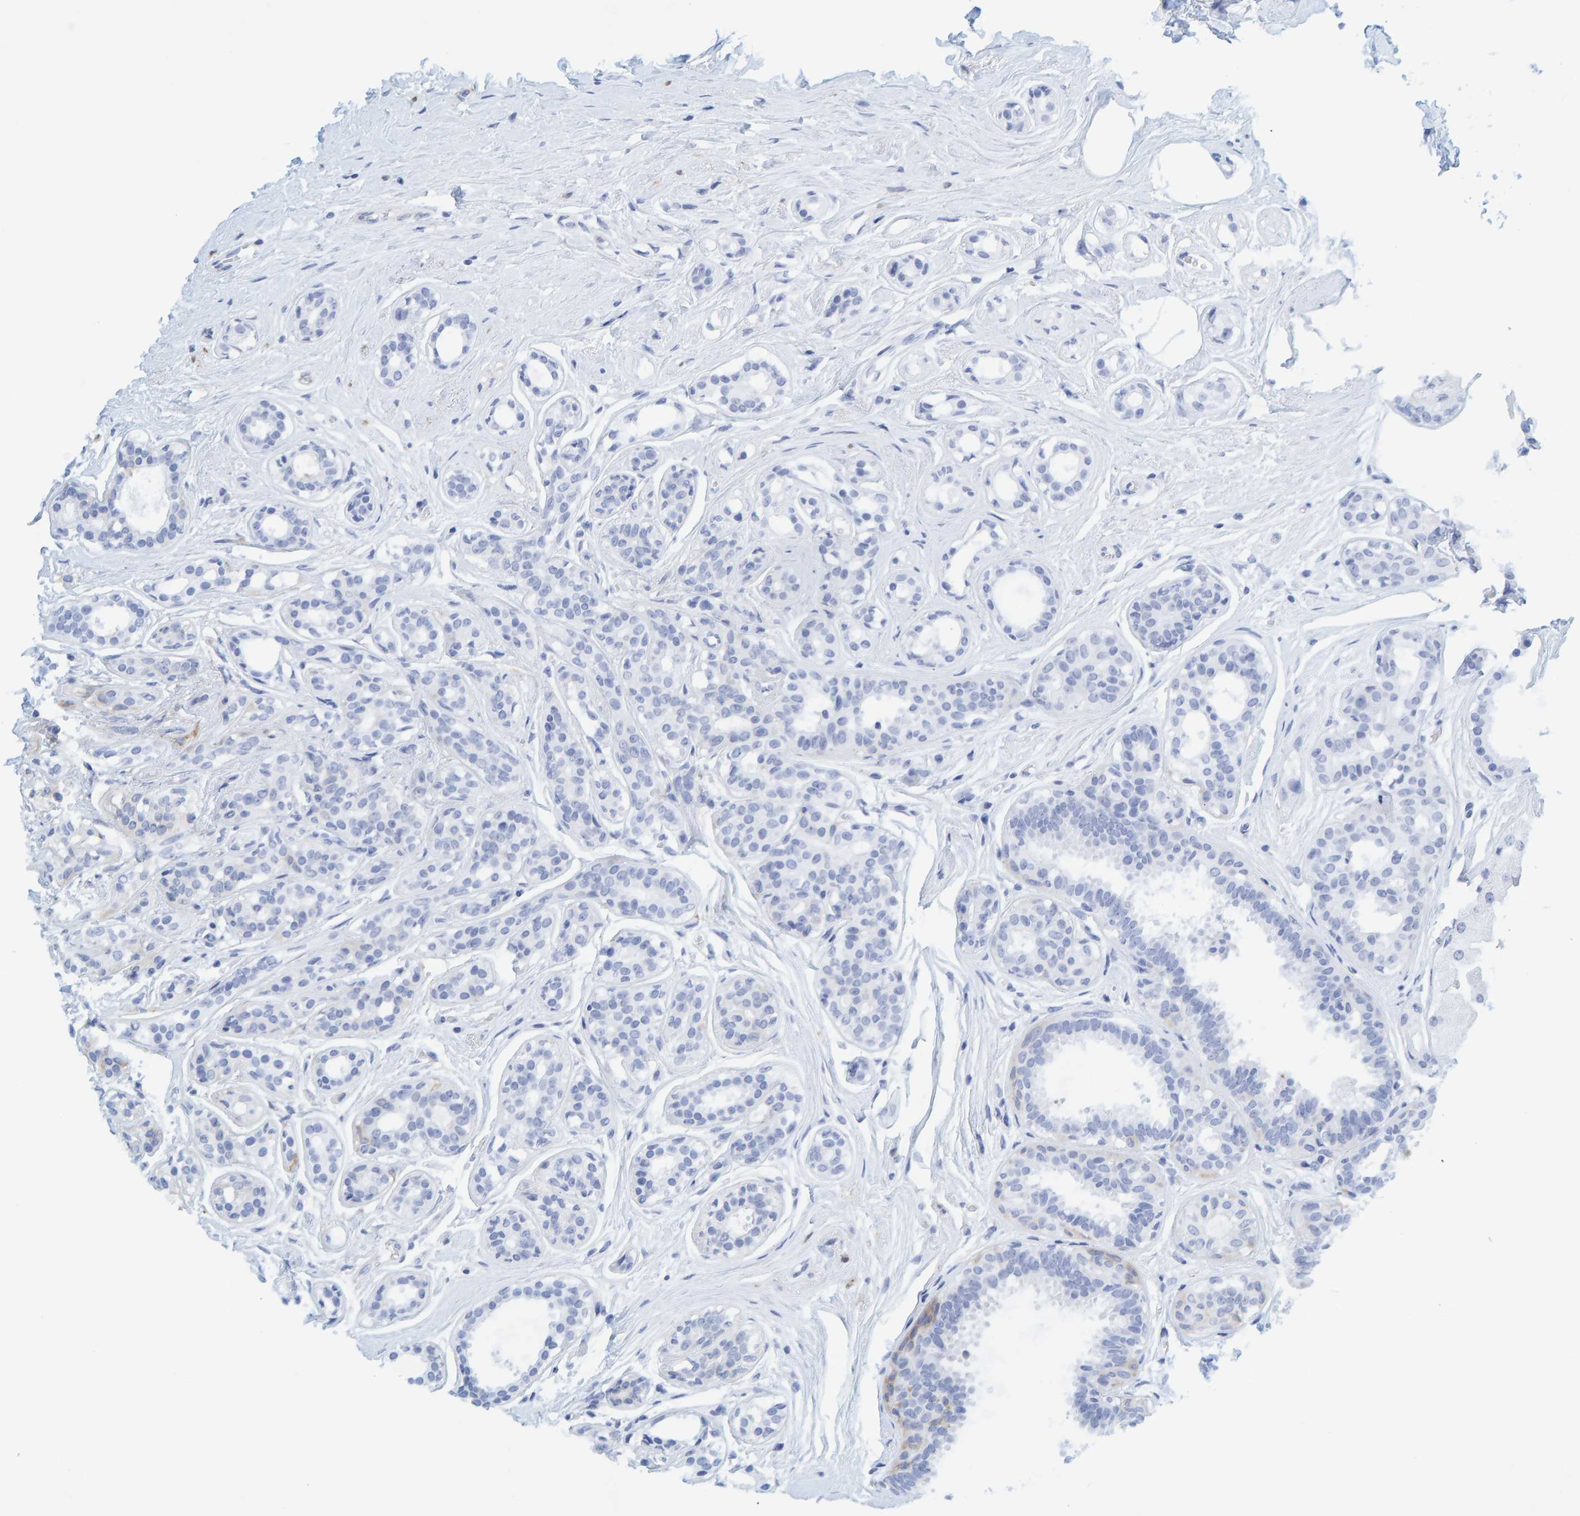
{"staining": {"intensity": "negative", "quantity": "none", "location": "none"}, "tissue": "breast cancer", "cell_type": "Tumor cells", "image_type": "cancer", "snomed": [{"axis": "morphology", "description": "Duct carcinoma"}, {"axis": "topography", "description": "Breast"}], "caption": "IHC image of neoplastic tissue: human breast cancer stained with DAB displays no significant protein expression in tumor cells. Brightfield microscopy of immunohistochemistry (IHC) stained with DAB (3,3'-diaminobenzidine) (brown) and hematoxylin (blue), captured at high magnification.", "gene": "MAP1B", "patient": {"sex": "female", "age": 55}}